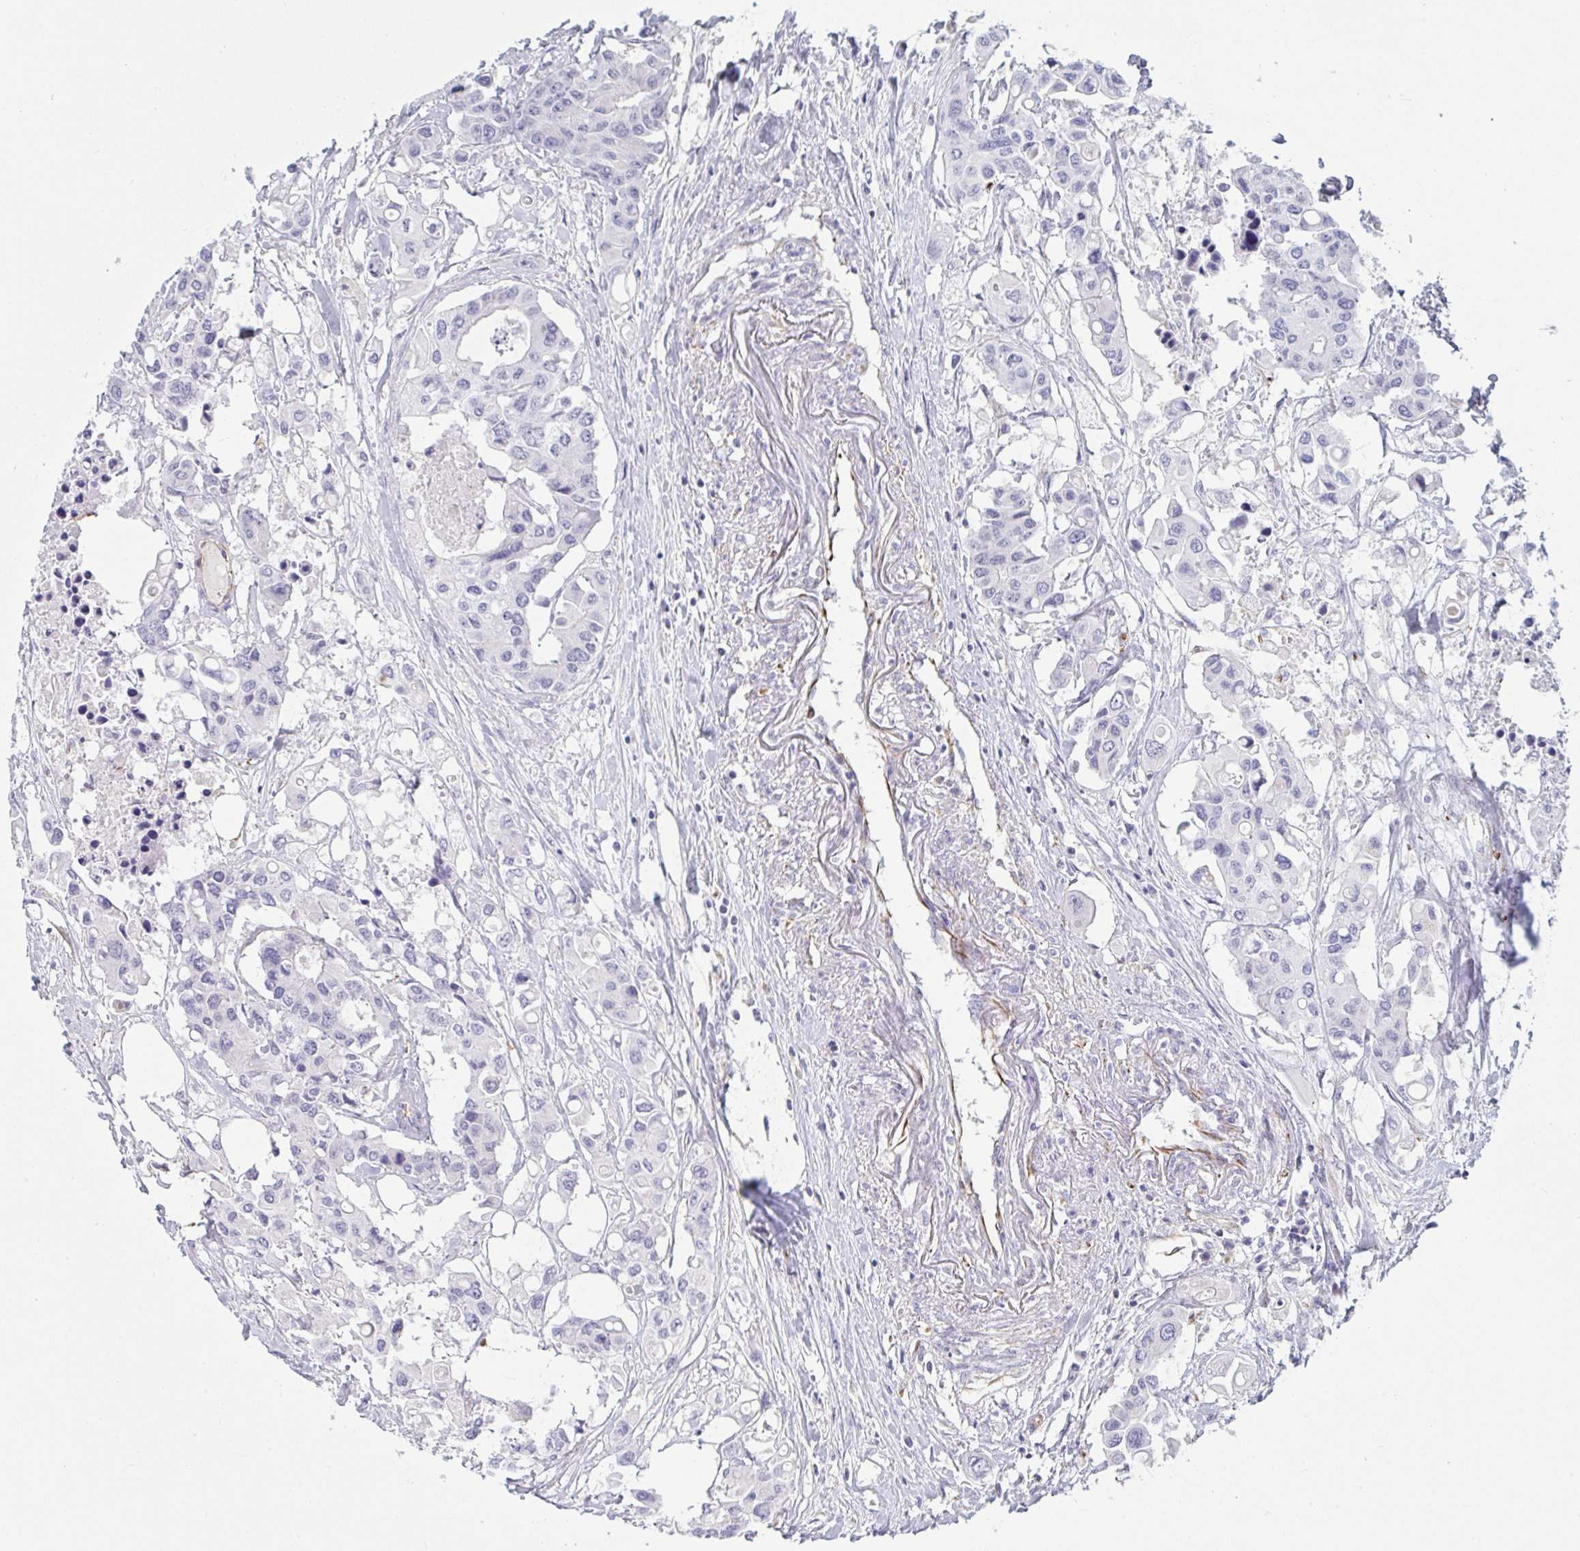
{"staining": {"intensity": "negative", "quantity": "none", "location": "none"}, "tissue": "colorectal cancer", "cell_type": "Tumor cells", "image_type": "cancer", "snomed": [{"axis": "morphology", "description": "Adenocarcinoma, NOS"}, {"axis": "topography", "description": "Colon"}], "caption": "Human colorectal cancer (adenocarcinoma) stained for a protein using immunohistochemistry demonstrates no expression in tumor cells.", "gene": "DCBLD1", "patient": {"sex": "male", "age": 77}}